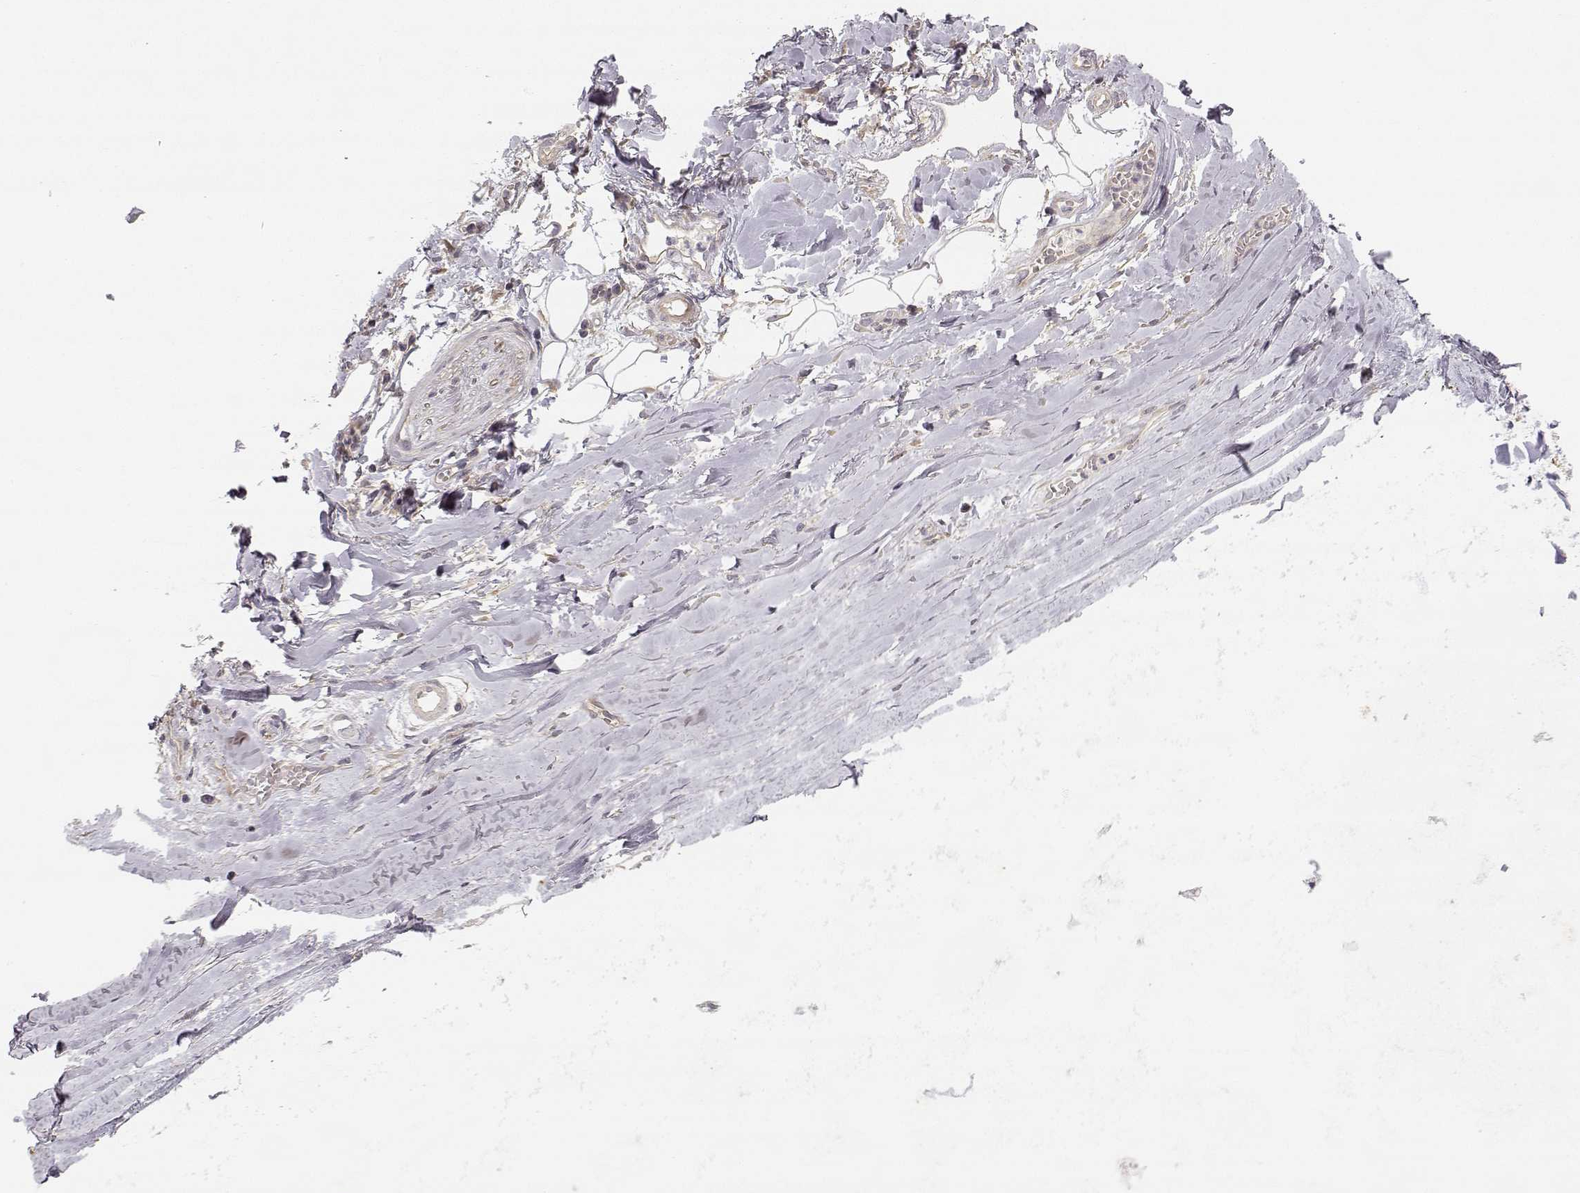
{"staining": {"intensity": "negative", "quantity": "none", "location": "none"}, "tissue": "soft tissue", "cell_type": "Fibroblasts", "image_type": "normal", "snomed": [{"axis": "morphology", "description": "Normal tissue, NOS"}, {"axis": "topography", "description": "Cartilage tissue"}, {"axis": "topography", "description": "Nasopharynx"}, {"axis": "topography", "description": "Thyroid gland"}], "caption": "There is no significant staining in fibroblasts of soft tissue. The staining is performed using DAB brown chromogen with nuclei counter-stained in using hematoxylin.", "gene": "MED12L", "patient": {"sex": "male", "age": 63}}